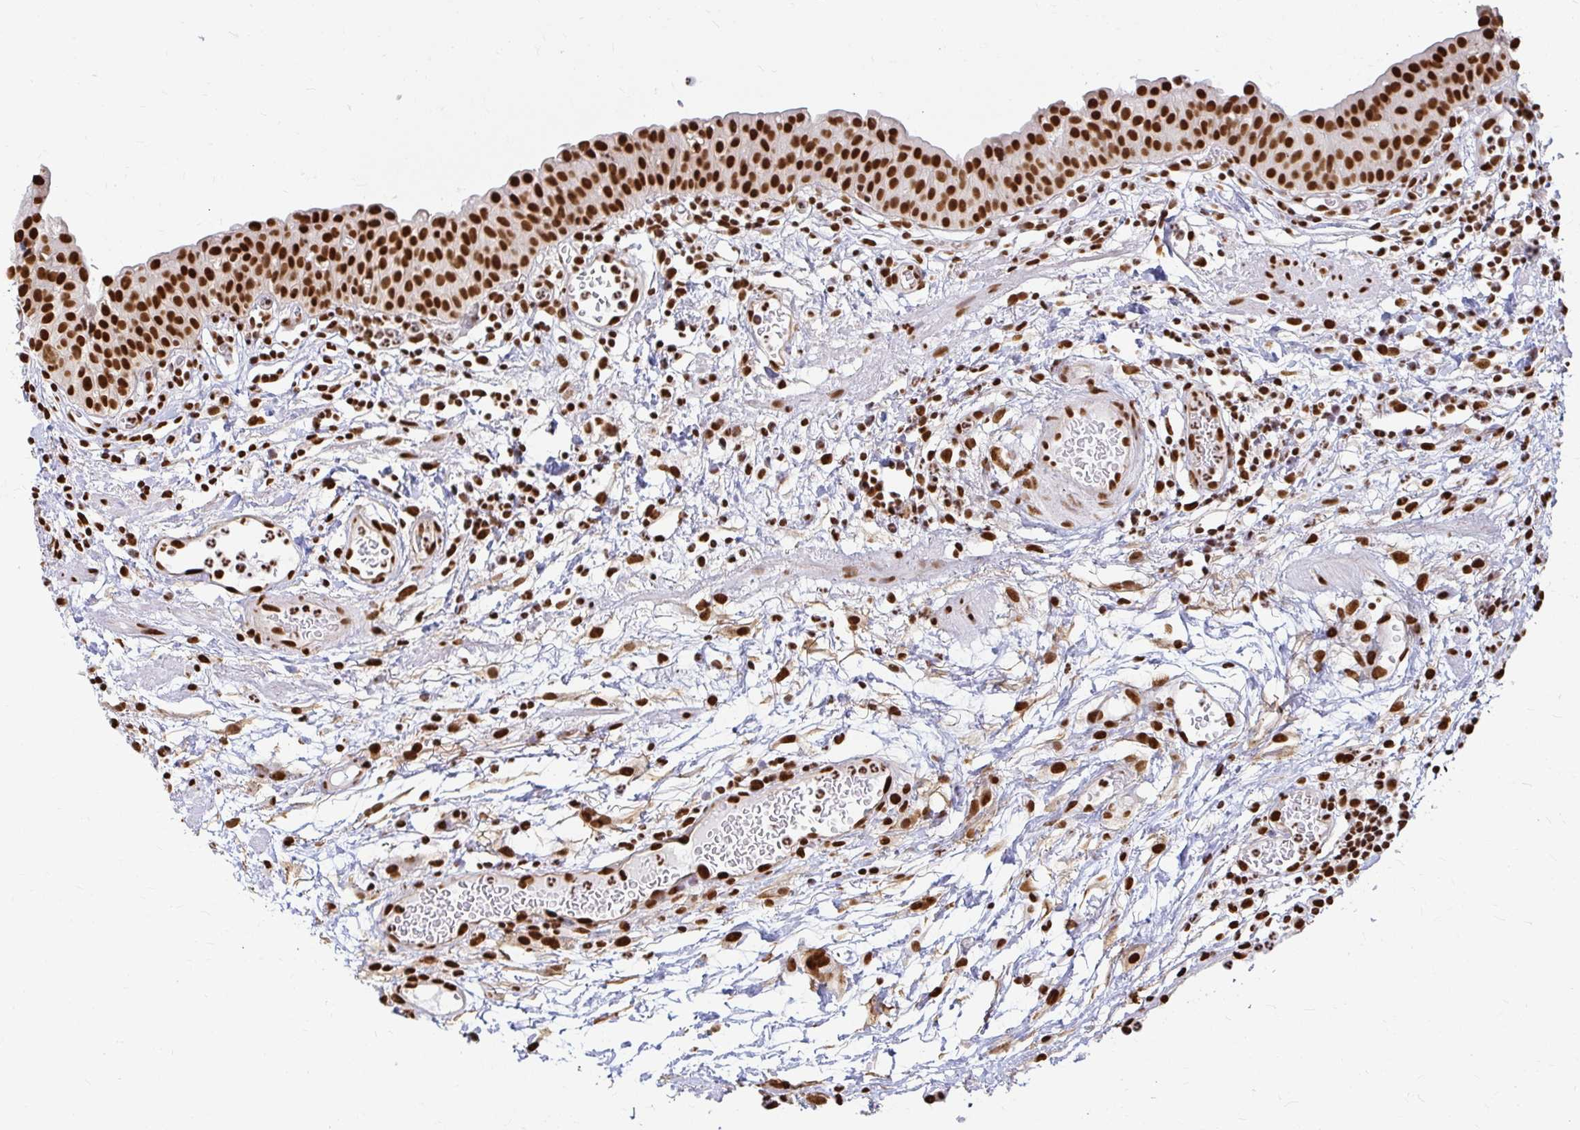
{"staining": {"intensity": "strong", "quantity": ">75%", "location": "nuclear"}, "tissue": "urinary bladder", "cell_type": "Urothelial cells", "image_type": "normal", "snomed": [{"axis": "morphology", "description": "Normal tissue, NOS"}, {"axis": "morphology", "description": "Inflammation, NOS"}, {"axis": "topography", "description": "Urinary bladder"}], "caption": "Urinary bladder stained for a protein demonstrates strong nuclear positivity in urothelial cells.", "gene": "HNRNPU", "patient": {"sex": "male", "age": 57}}